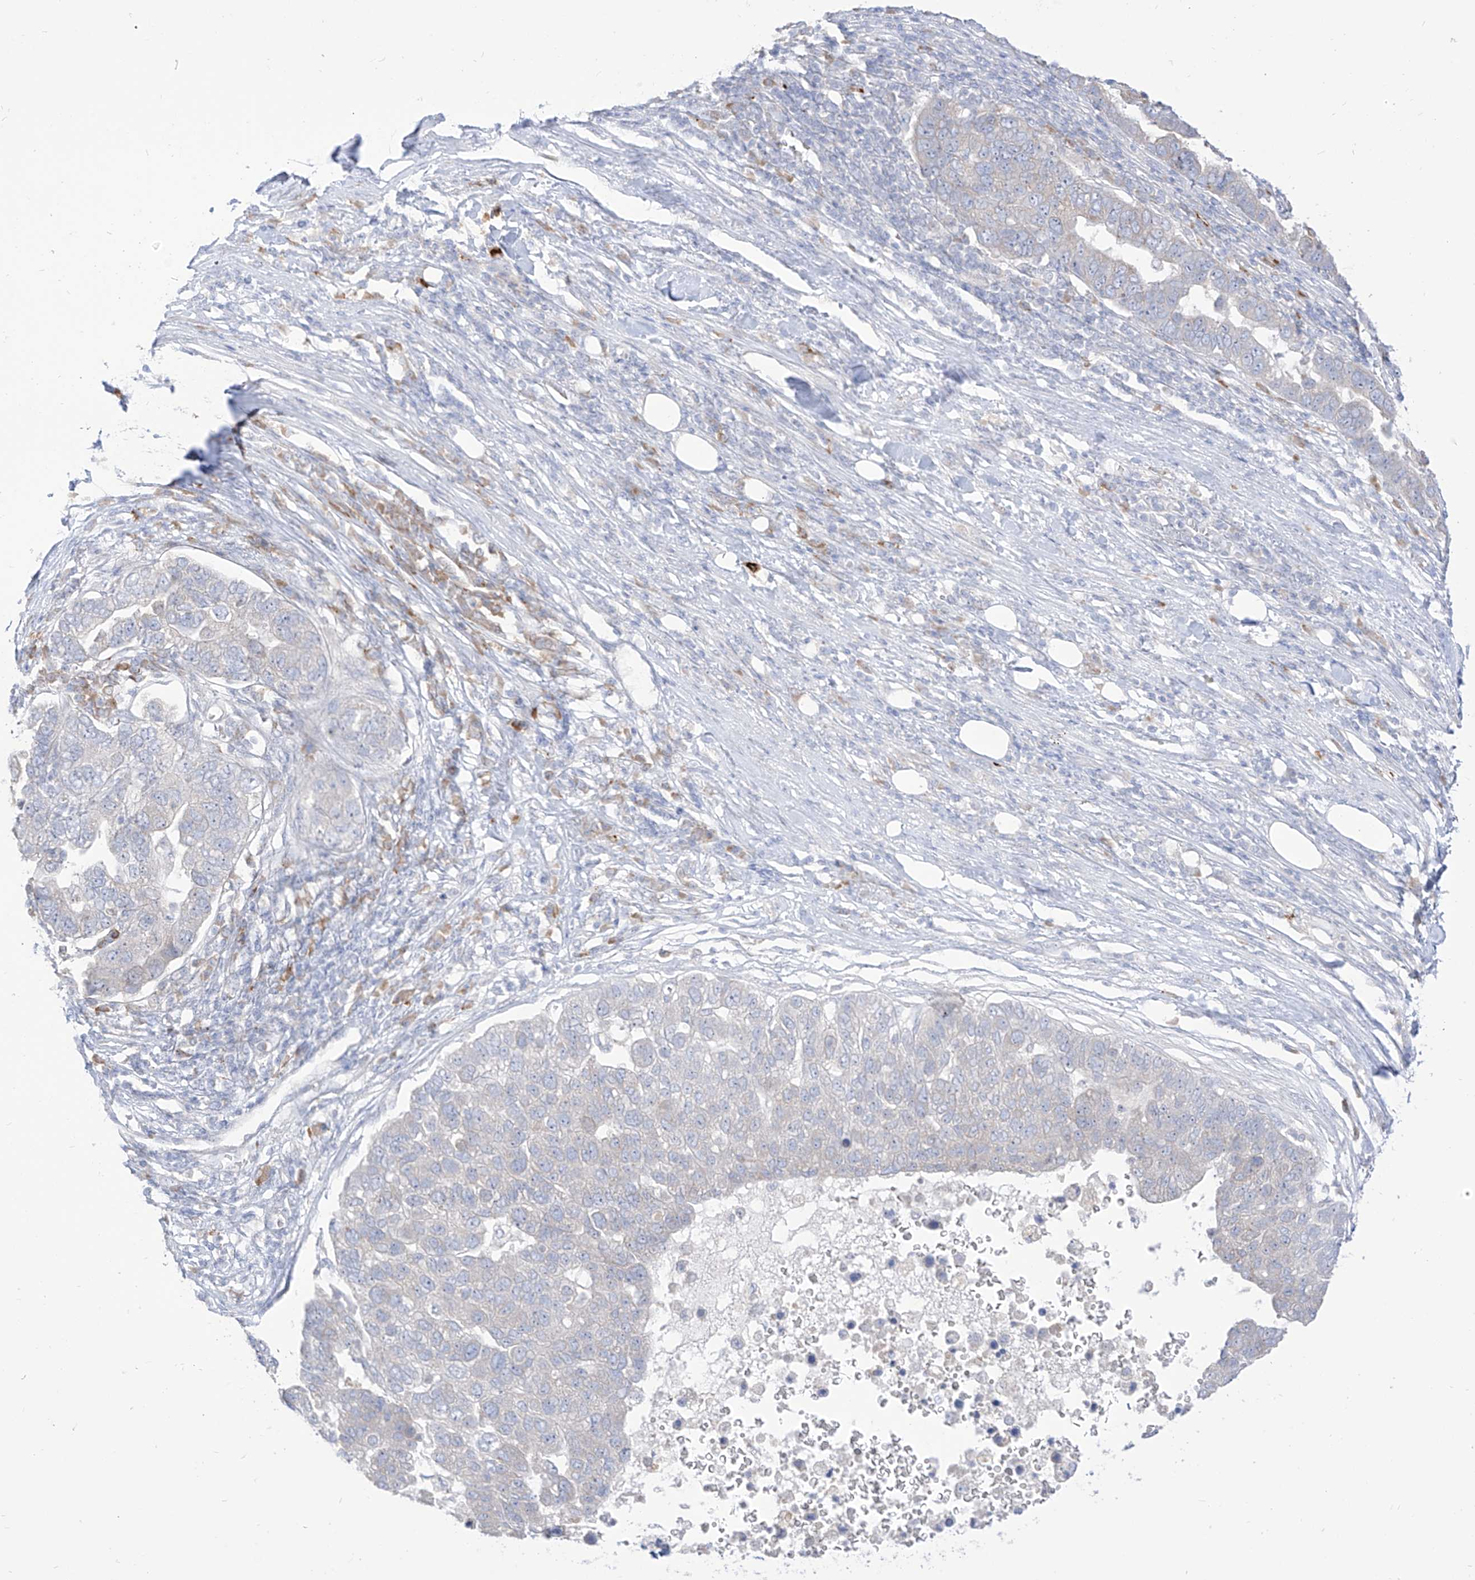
{"staining": {"intensity": "negative", "quantity": "none", "location": "none"}, "tissue": "pancreatic cancer", "cell_type": "Tumor cells", "image_type": "cancer", "snomed": [{"axis": "morphology", "description": "Adenocarcinoma, NOS"}, {"axis": "topography", "description": "Pancreas"}], "caption": "This is an IHC histopathology image of adenocarcinoma (pancreatic). There is no positivity in tumor cells.", "gene": "SYTL3", "patient": {"sex": "female", "age": 61}}